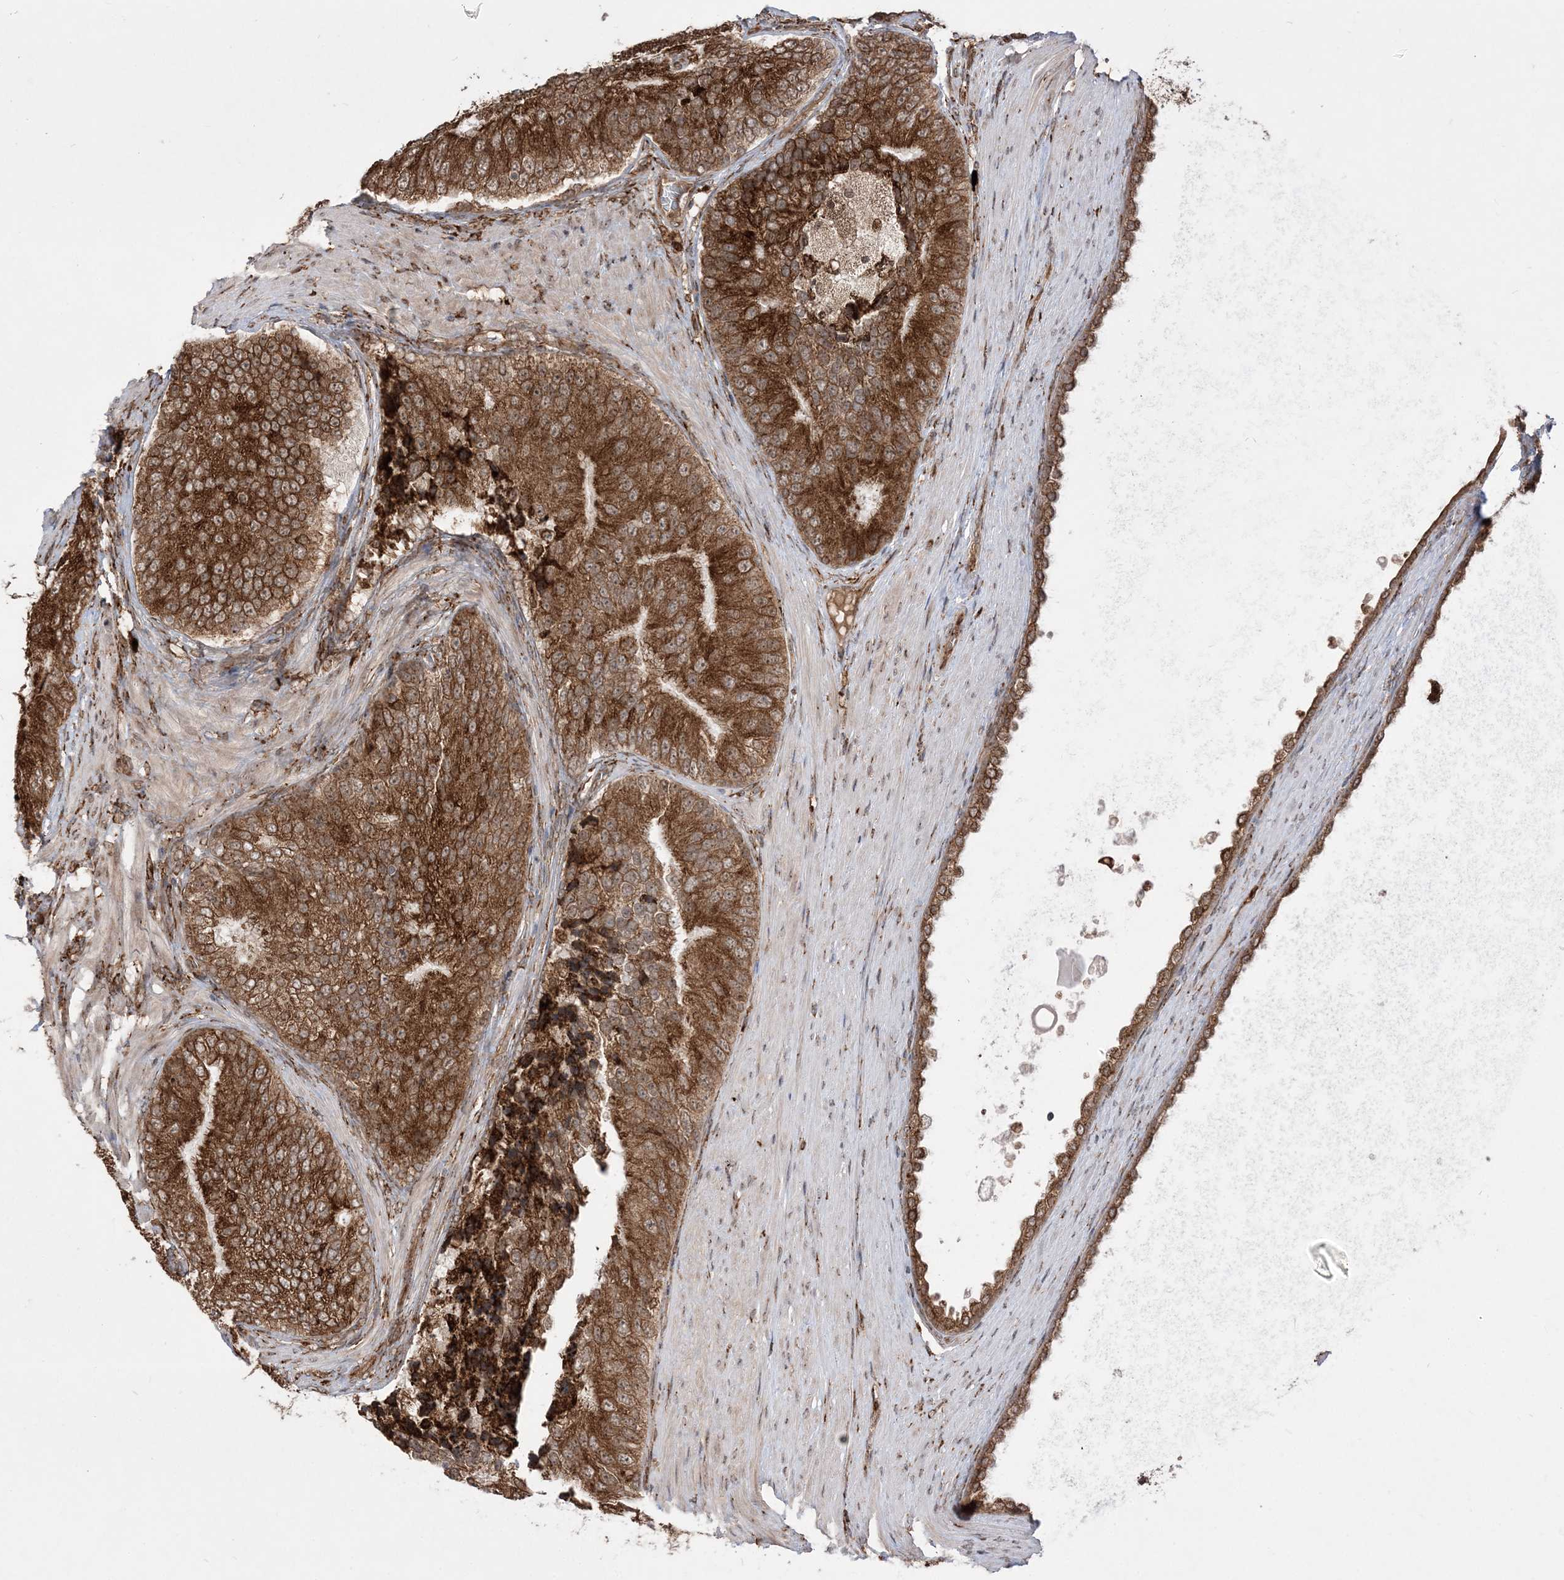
{"staining": {"intensity": "strong", "quantity": ">75%", "location": "cytoplasmic/membranous"}, "tissue": "prostate cancer", "cell_type": "Tumor cells", "image_type": "cancer", "snomed": [{"axis": "morphology", "description": "Adenocarcinoma, High grade"}, {"axis": "topography", "description": "Prostate"}], "caption": "Prostate high-grade adenocarcinoma was stained to show a protein in brown. There is high levels of strong cytoplasmic/membranous expression in about >75% of tumor cells.", "gene": "EPC2", "patient": {"sex": "male", "age": 70}}